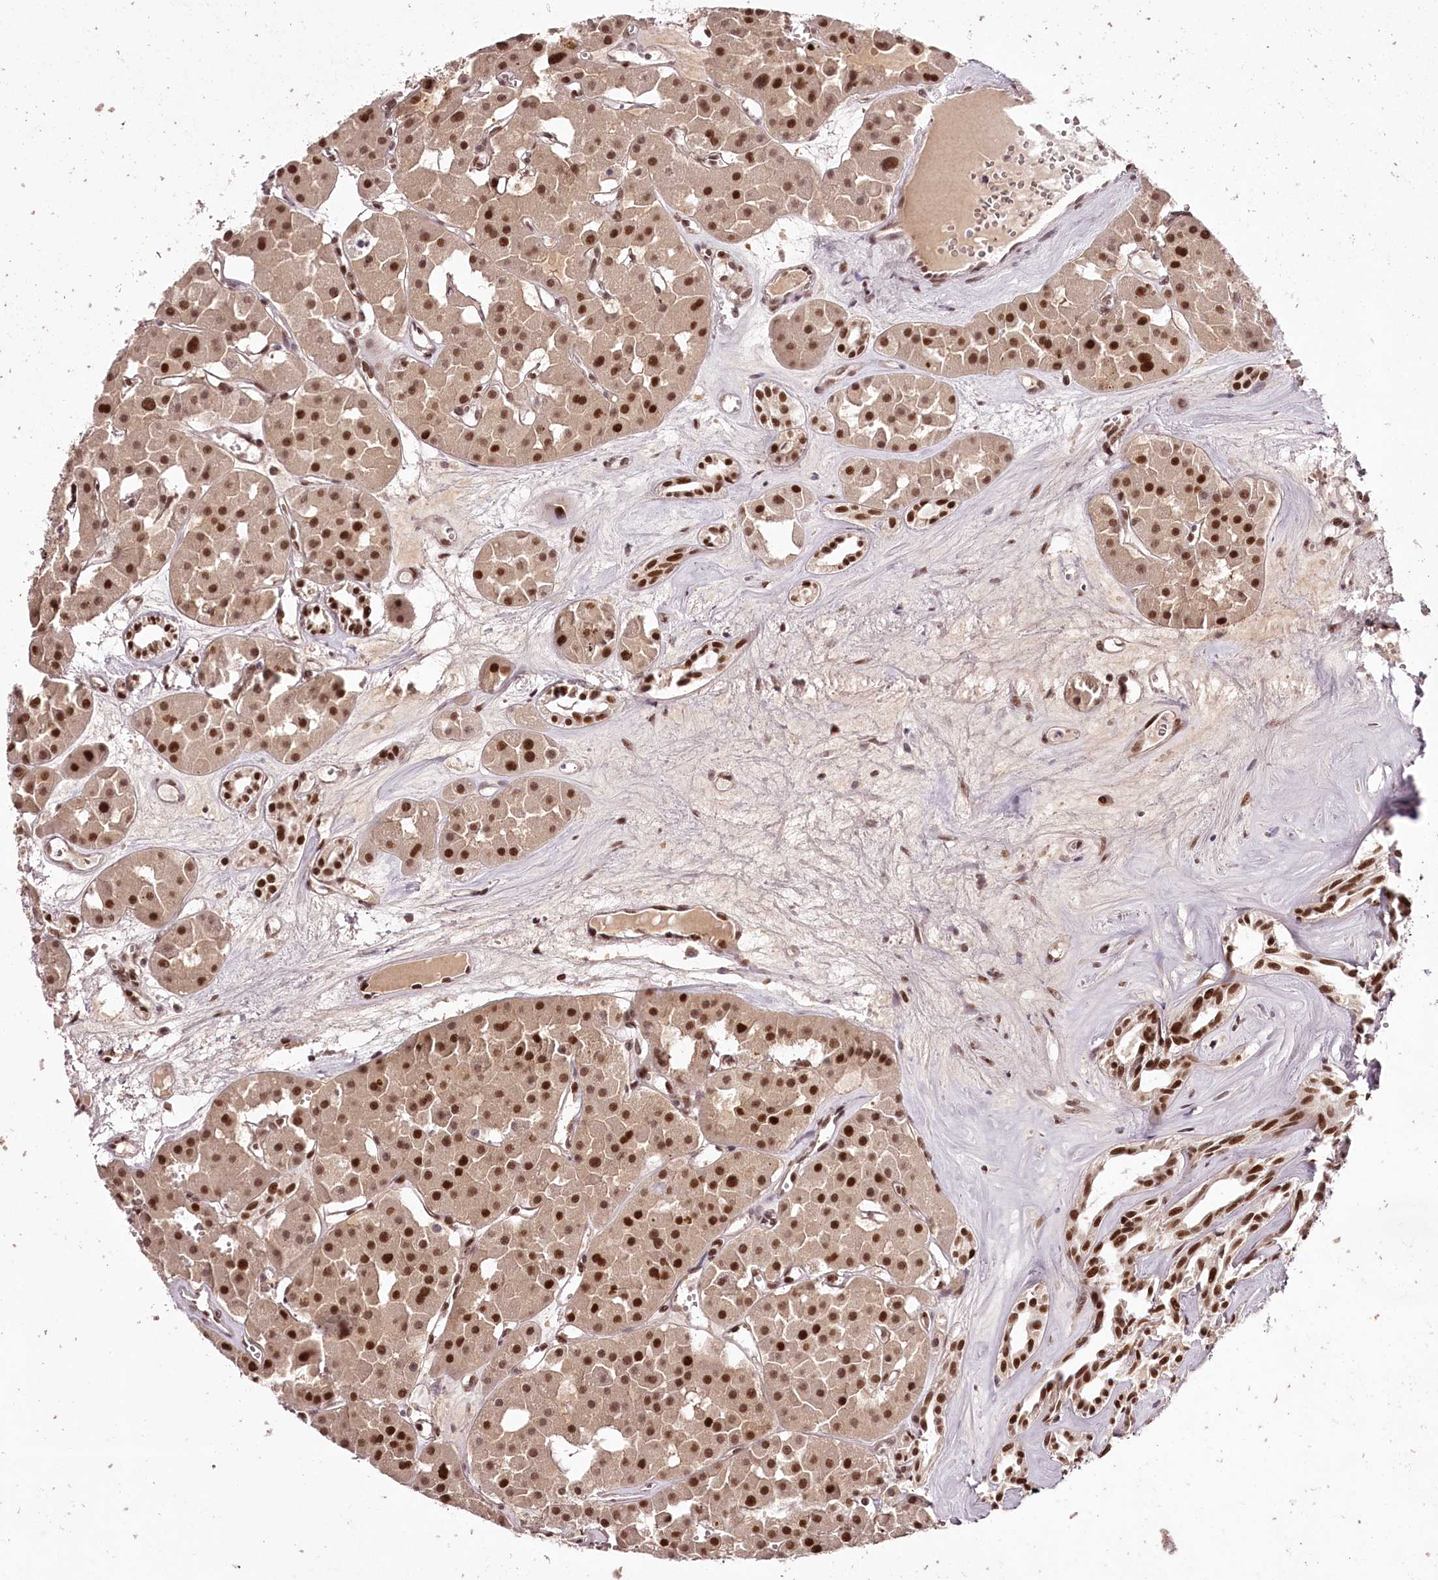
{"staining": {"intensity": "strong", "quantity": ">75%", "location": "nuclear"}, "tissue": "renal cancer", "cell_type": "Tumor cells", "image_type": "cancer", "snomed": [{"axis": "morphology", "description": "Carcinoma, NOS"}, {"axis": "topography", "description": "Kidney"}], "caption": "Immunohistochemical staining of renal cancer reveals strong nuclear protein staining in about >75% of tumor cells. The staining is performed using DAB (3,3'-diaminobenzidine) brown chromogen to label protein expression. The nuclei are counter-stained blue using hematoxylin.", "gene": "TTC33", "patient": {"sex": "female", "age": 75}}